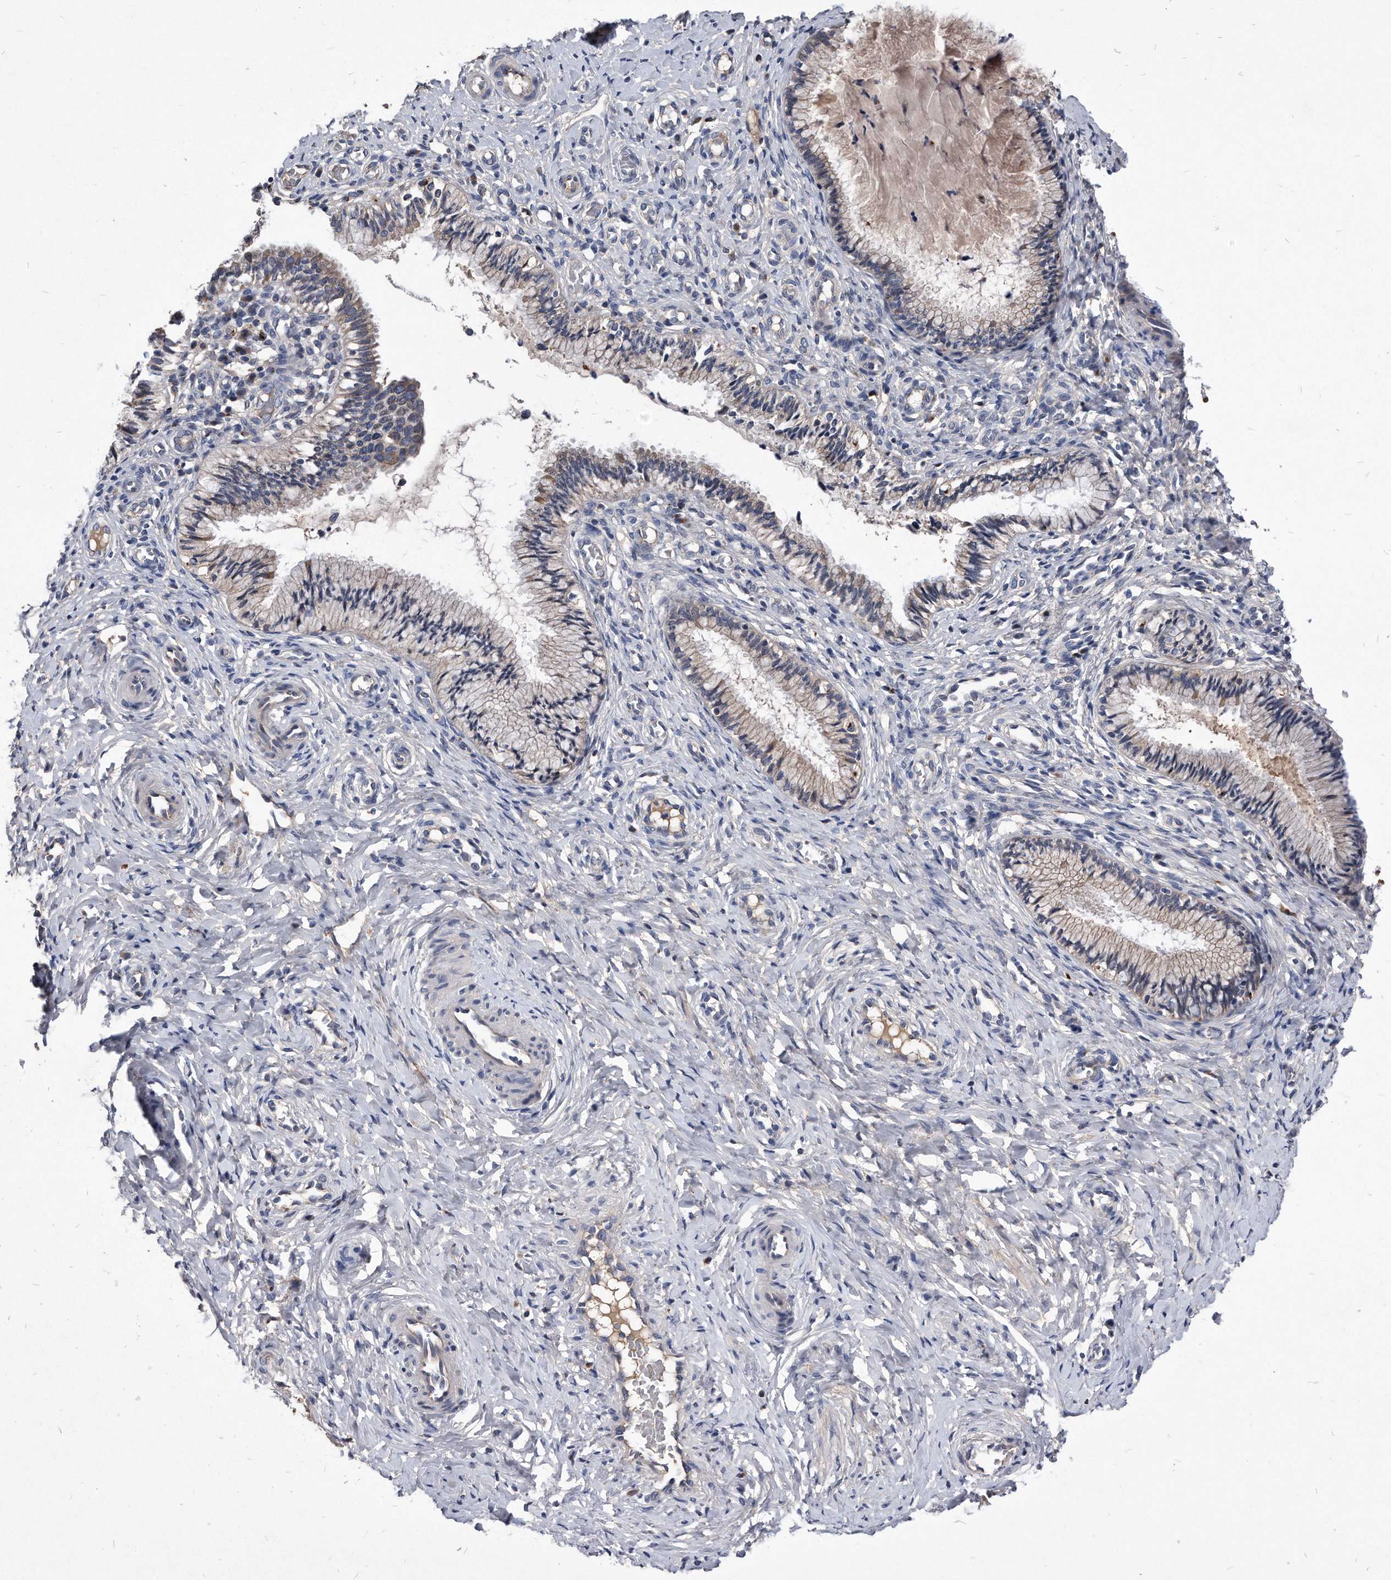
{"staining": {"intensity": "weak", "quantity": ">75%", "location": "cytoplasmic/membranous"}, "tissue": "cervix", "cell_type": "Glandular cells", "image_type": "normal", "snomed": [{"axis": "morphology", "description": "Normal tissue, NOS"}, {"axis": "topography", "description": "Cervix"}], "caption": "Immunohistochemistry (DAB (3,3'-diaminobenzidine)) staining of benign human cervix reveals weak cytoplasmic/membranous protein expression in about >75% of glandular cells.", "gene": "MGAT4A", "patient": {"sex": "female", "age": 27}}